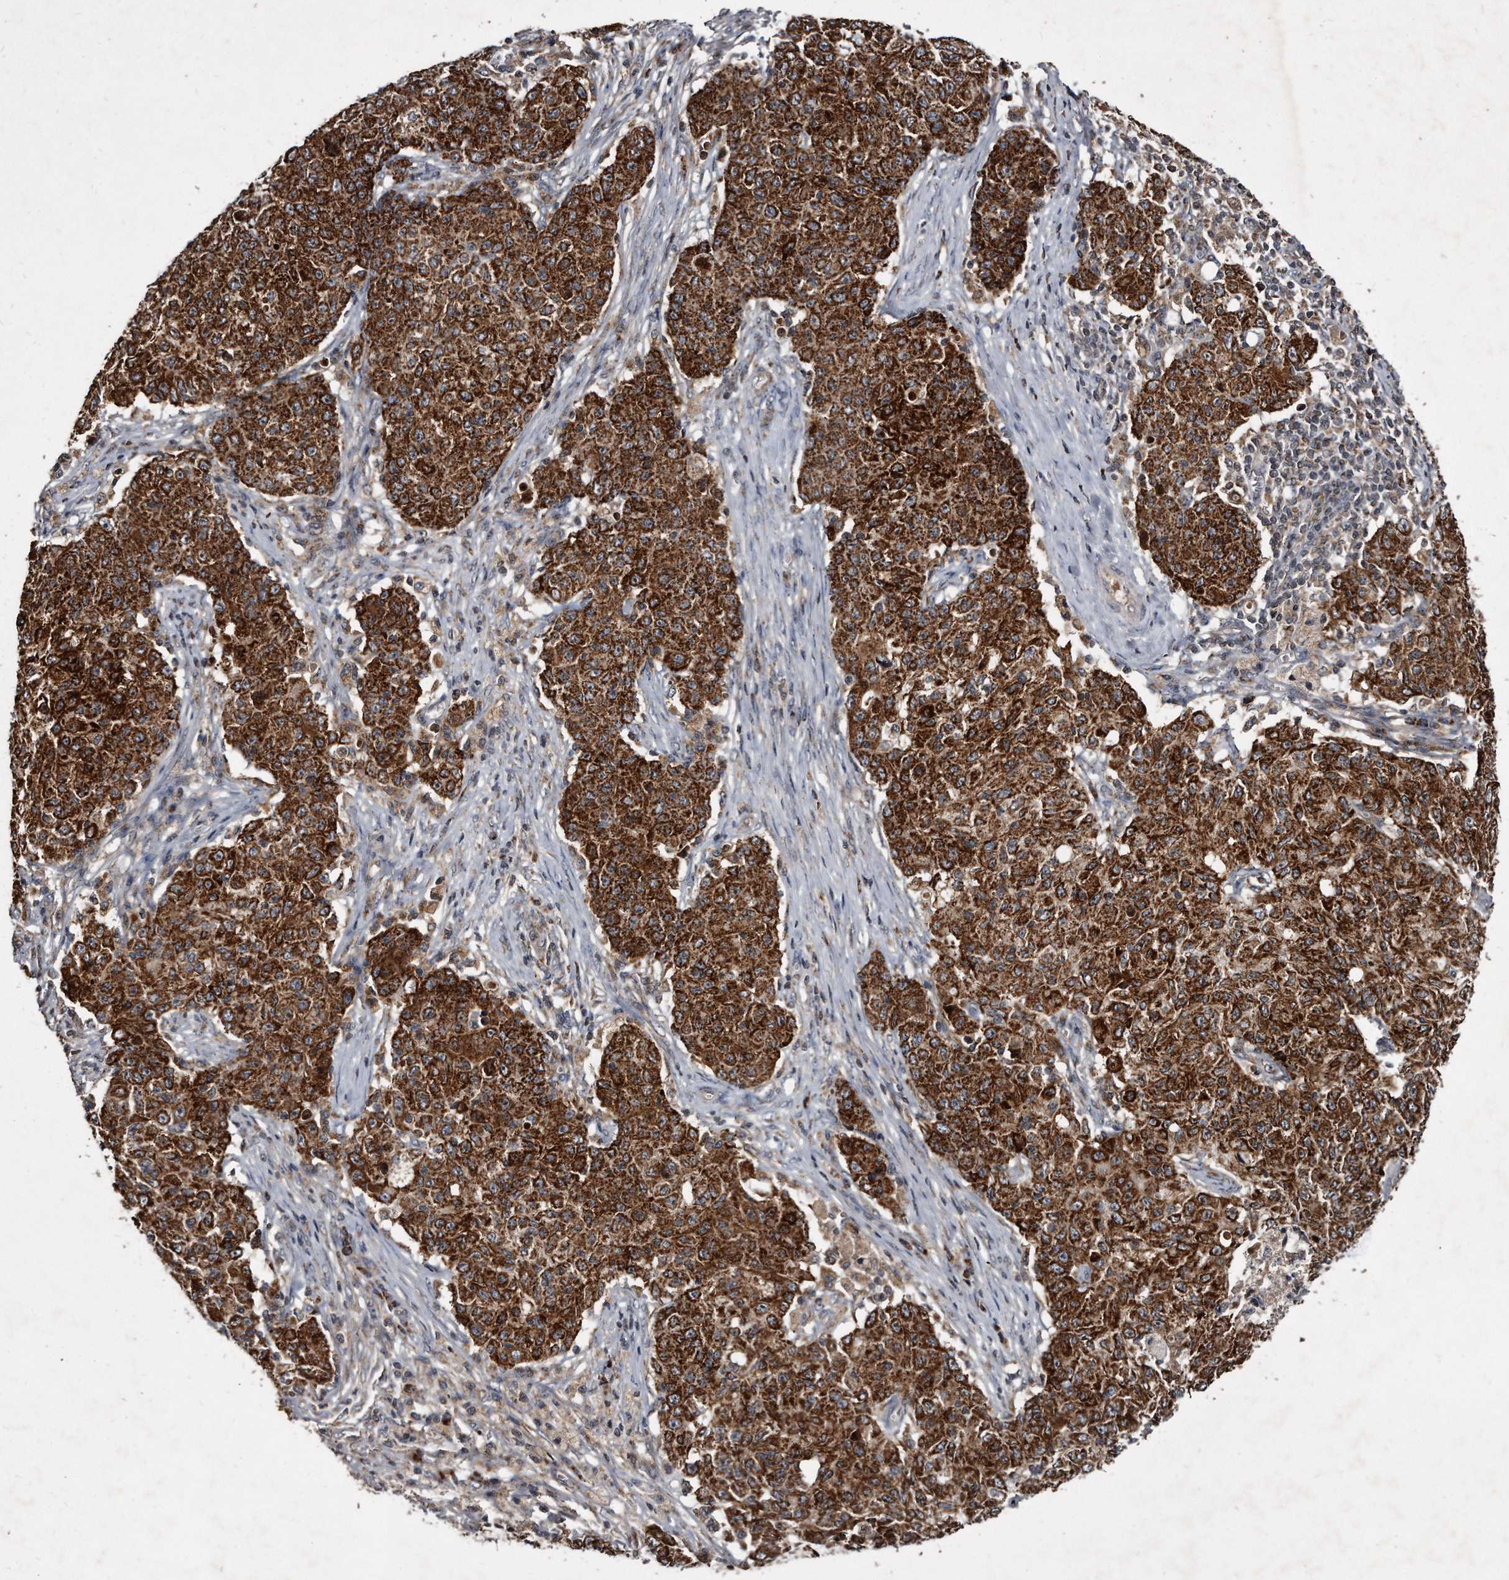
{"staining": {"intensity": "strong", "quantity": ">75%", "location": "cytoplasmic/membranous"}, "tissue": "ovarian cancer", "cell_type": "Tumor cells", "image_type": "cancer", "snomed": [{"axis": "morphology", "description": "Carcinoma, endometroid"}, {"axis": "topography", "description": "Ovary"}], "caption": "Endometroid carcinoma (ovarian) stained for a protein exhibits strong cytoplasmic/membranous positivity in tumor cells. Nuclei are stained in blue.", "gene": "FAM136A", "patient": {"sex": "female", "age": 42}}